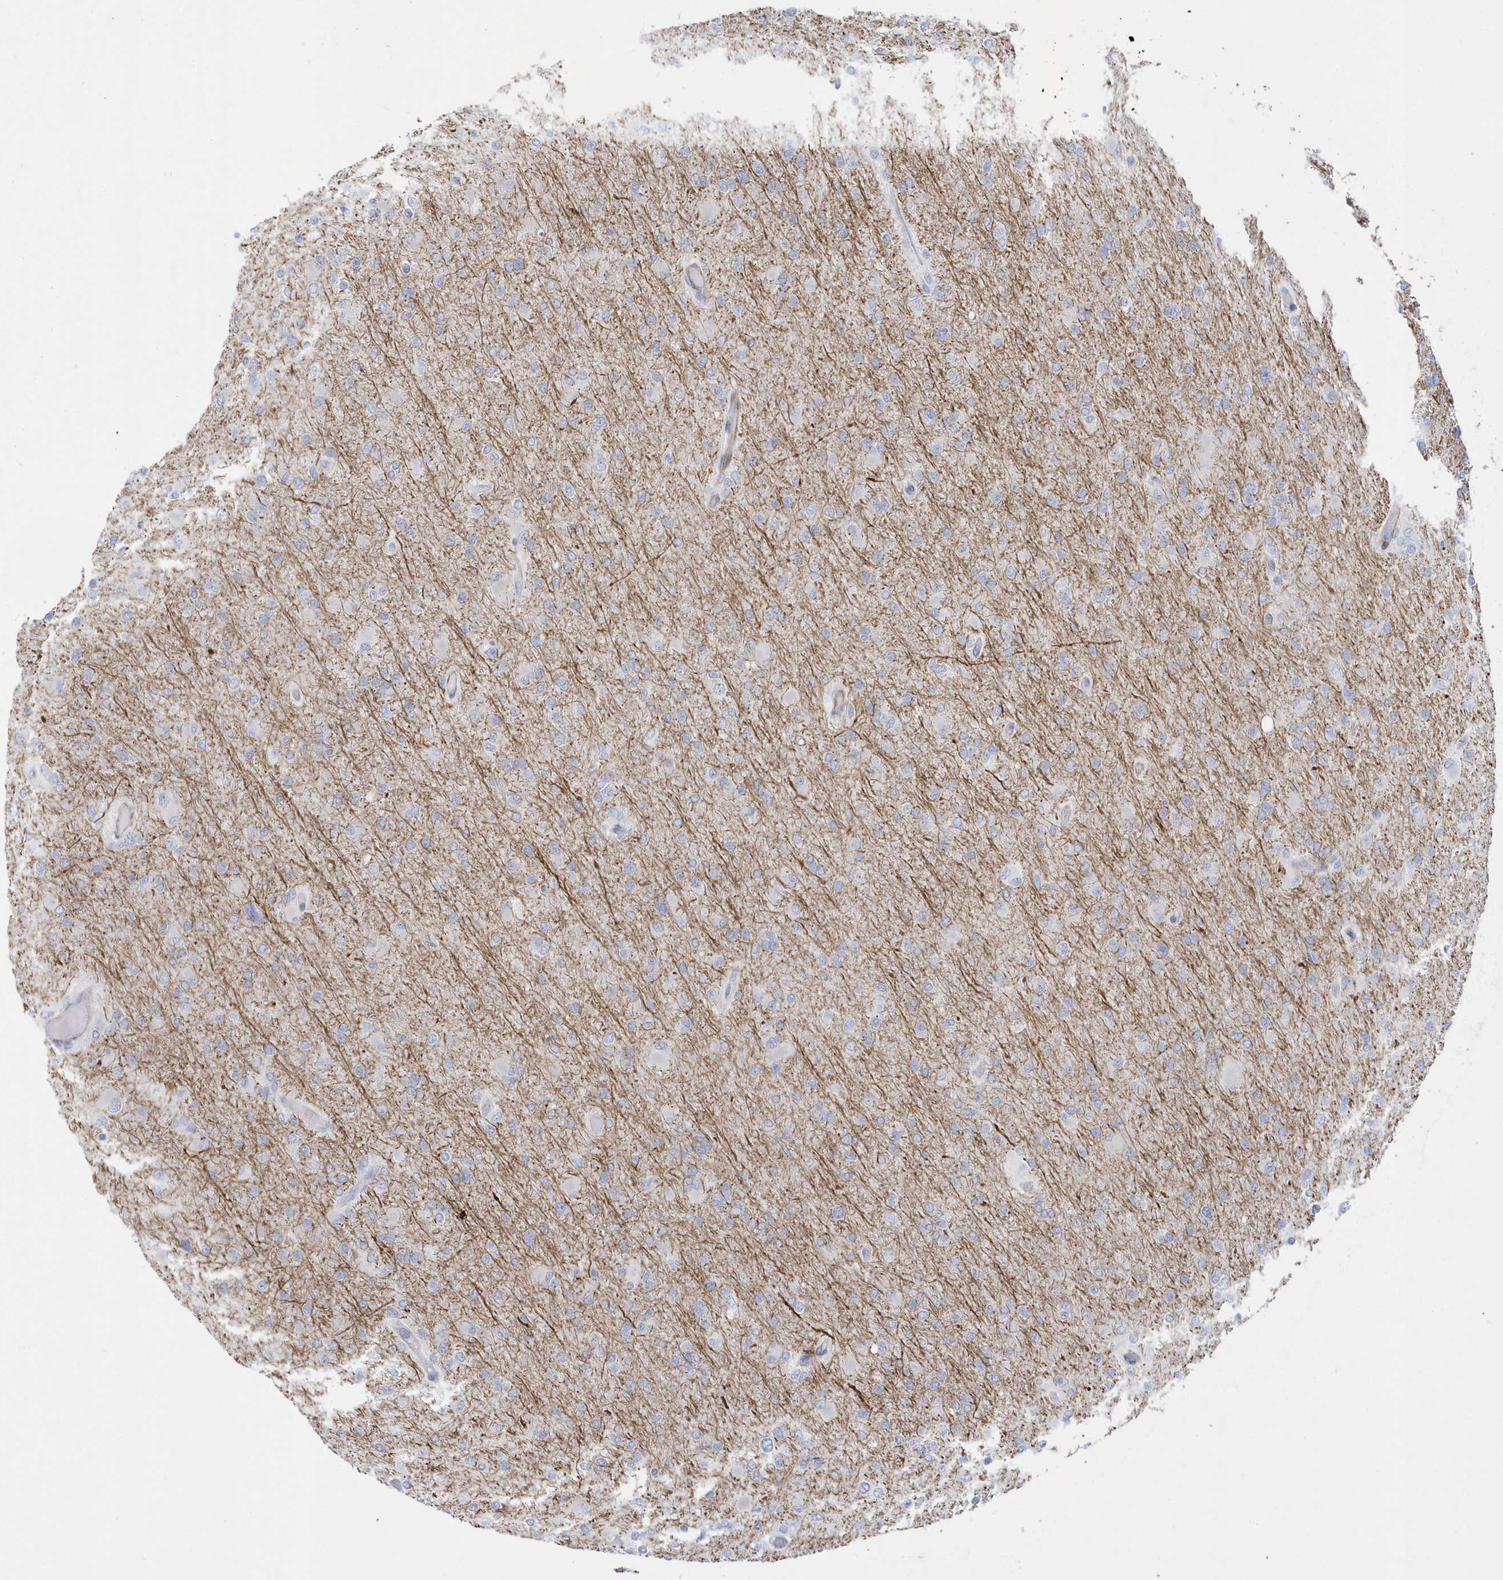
{"staining": {"intensity": "negative", "quantity": "none", "location": "none"}, "tissue": "glioma", "cell_type": "Tumor cells", "image_type": "cancer", "snomed": [{"axis": "morphology", "description": "Glioma, malignant, High grade"}, {"axis": "topography", "description": "Cerebral cortex"}], "caption": "High magnification brightfield microscopy of glioma stained with DAB (brown) and counterstained with hematoxylin (blue): tumor cells show no significant staining.", "gene": "WDR27", "patient": {"sex": "female", "age": 36}}